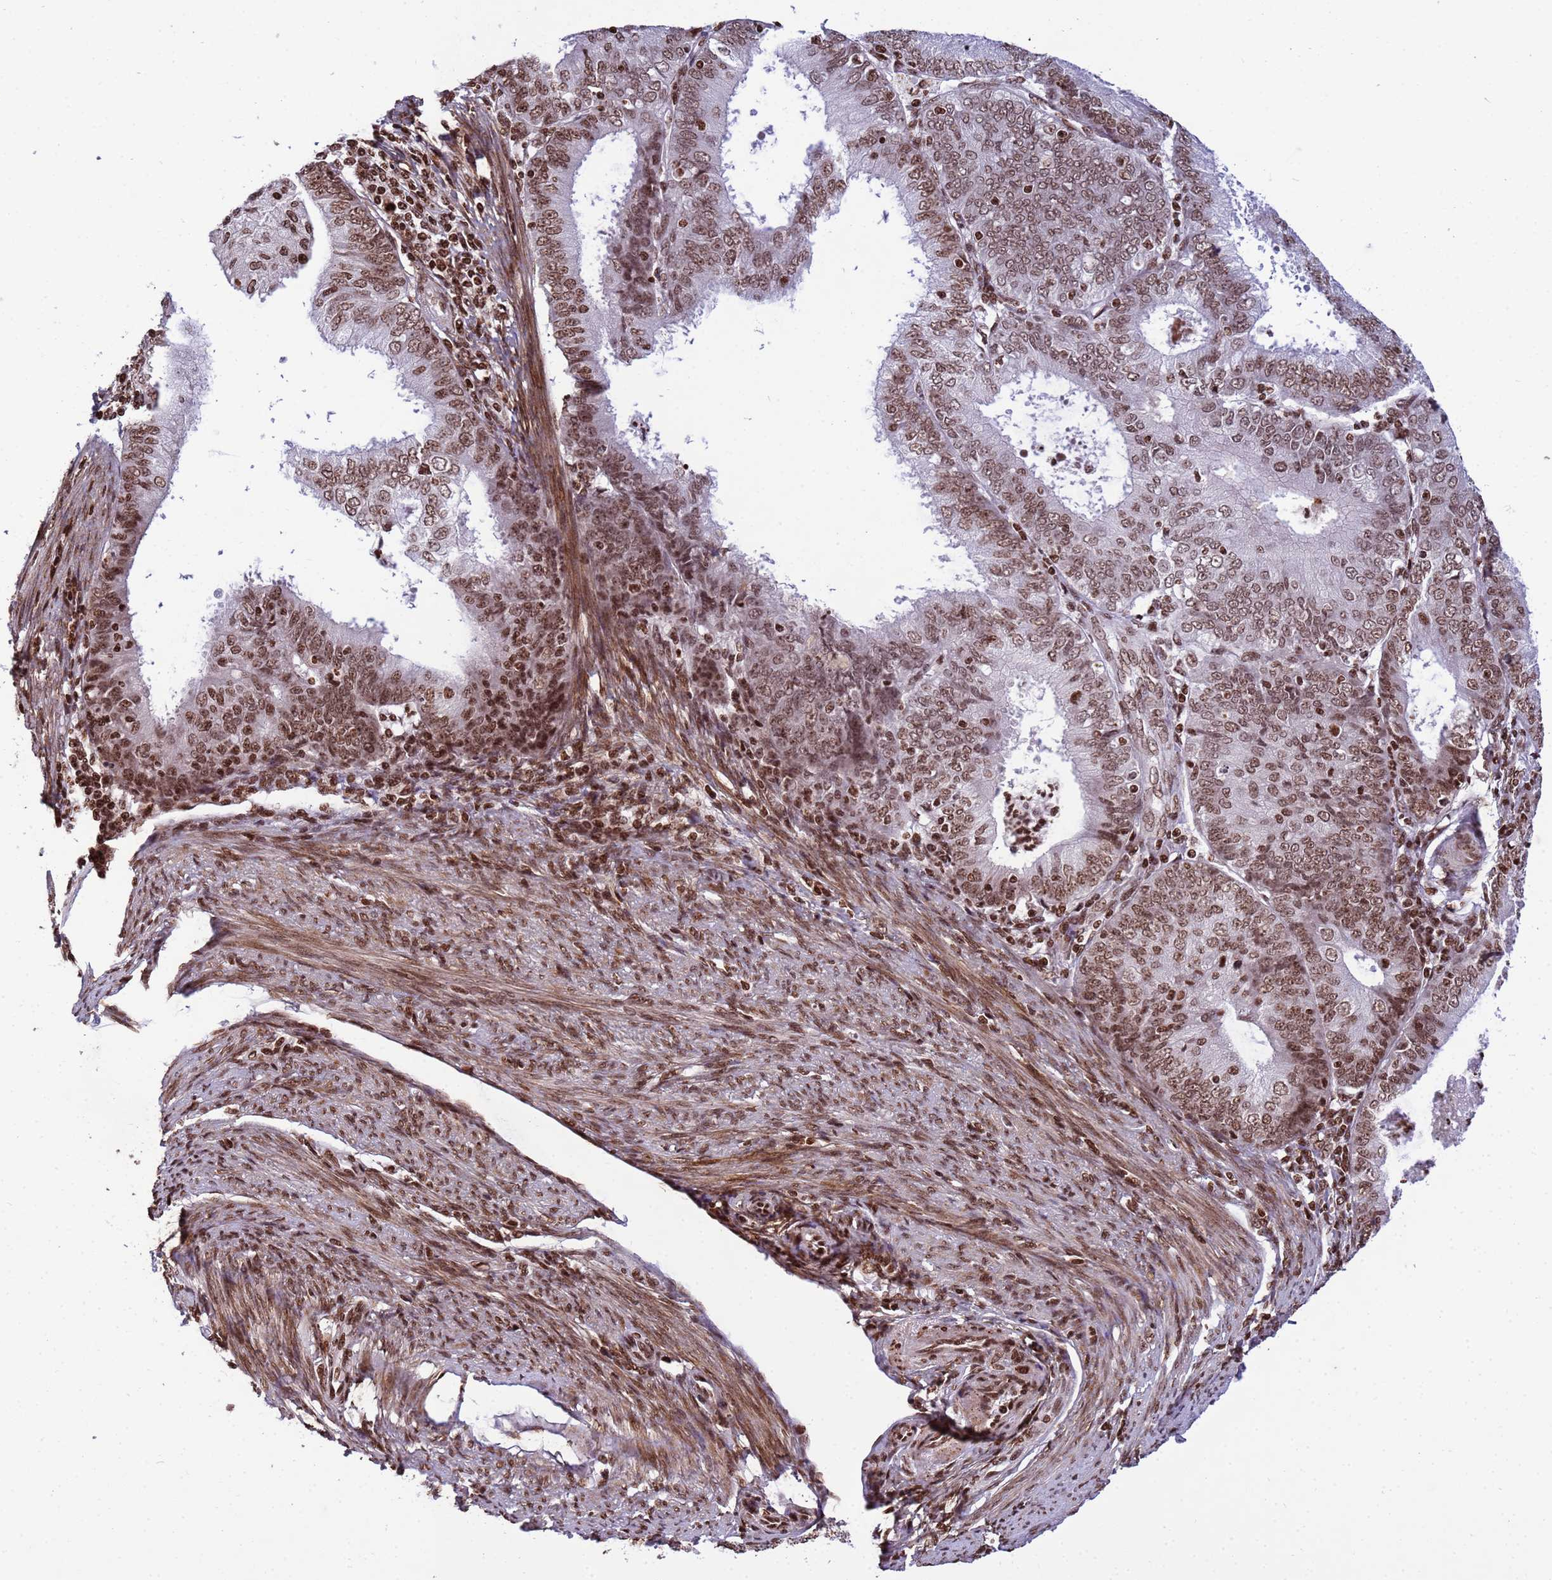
{"staining": {"intensity": "moderate", "quantity": ">75%", "location": "nuclear"}, "tissue": "endometrial cancer", "cell_type": "Tumor cells", "image_type": "cancer", "snomed": [{"axis": "morphology", "description": "Adenocarcinoma, NOS"}, {"axis": "topography", "description": "Endometrium"}], "caption": "Adenocarcinoma (endometrial) was stained to show a protein in brown. There is medium levels of moderate nuclear expression in about >75% of tumor cells.", "gene": "H3-3B", "patient": {"sex": "female", "age": 57}}